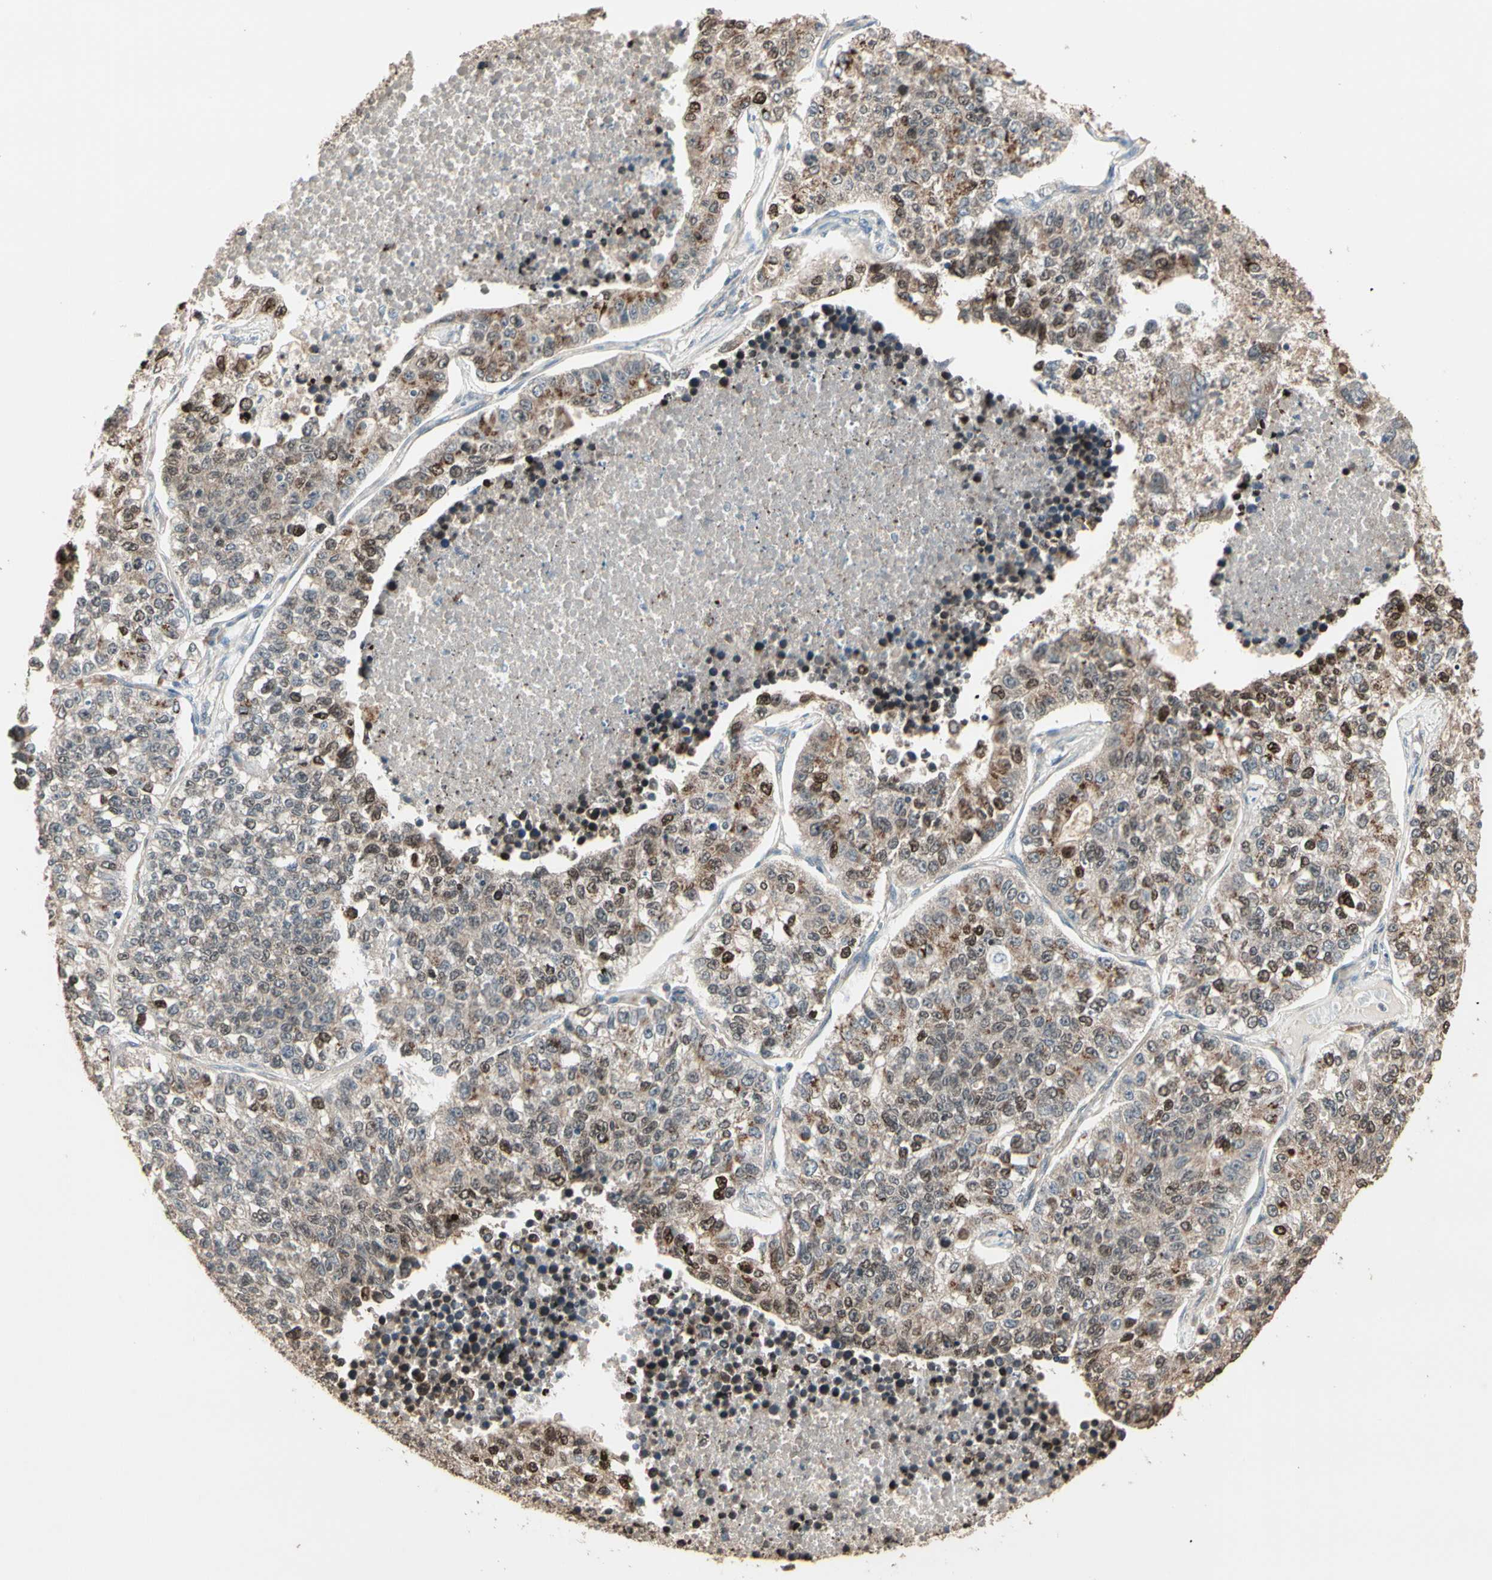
{"staining": {"intensity": "moderate", "quantity": "<25%", "location": "cytoplasmic/membranous,nuclear"}, "tissue": "lung cancer", "cell_type": "Tumor cells", "image_type": "cancer", "snomed": [{"axis": "morphology", "description": "Adenocarcinoma, NOS"}, {"axis": "topography", "description": "Lung"}], "caption": "A brown stain highlights moderate cytoplasmic/membranous and nuclear staining of a protein in human adenocarcinoma (lung) tumor cells.", "gene": "GALNT3", "patient": {"sex": "male", "age": 49}}